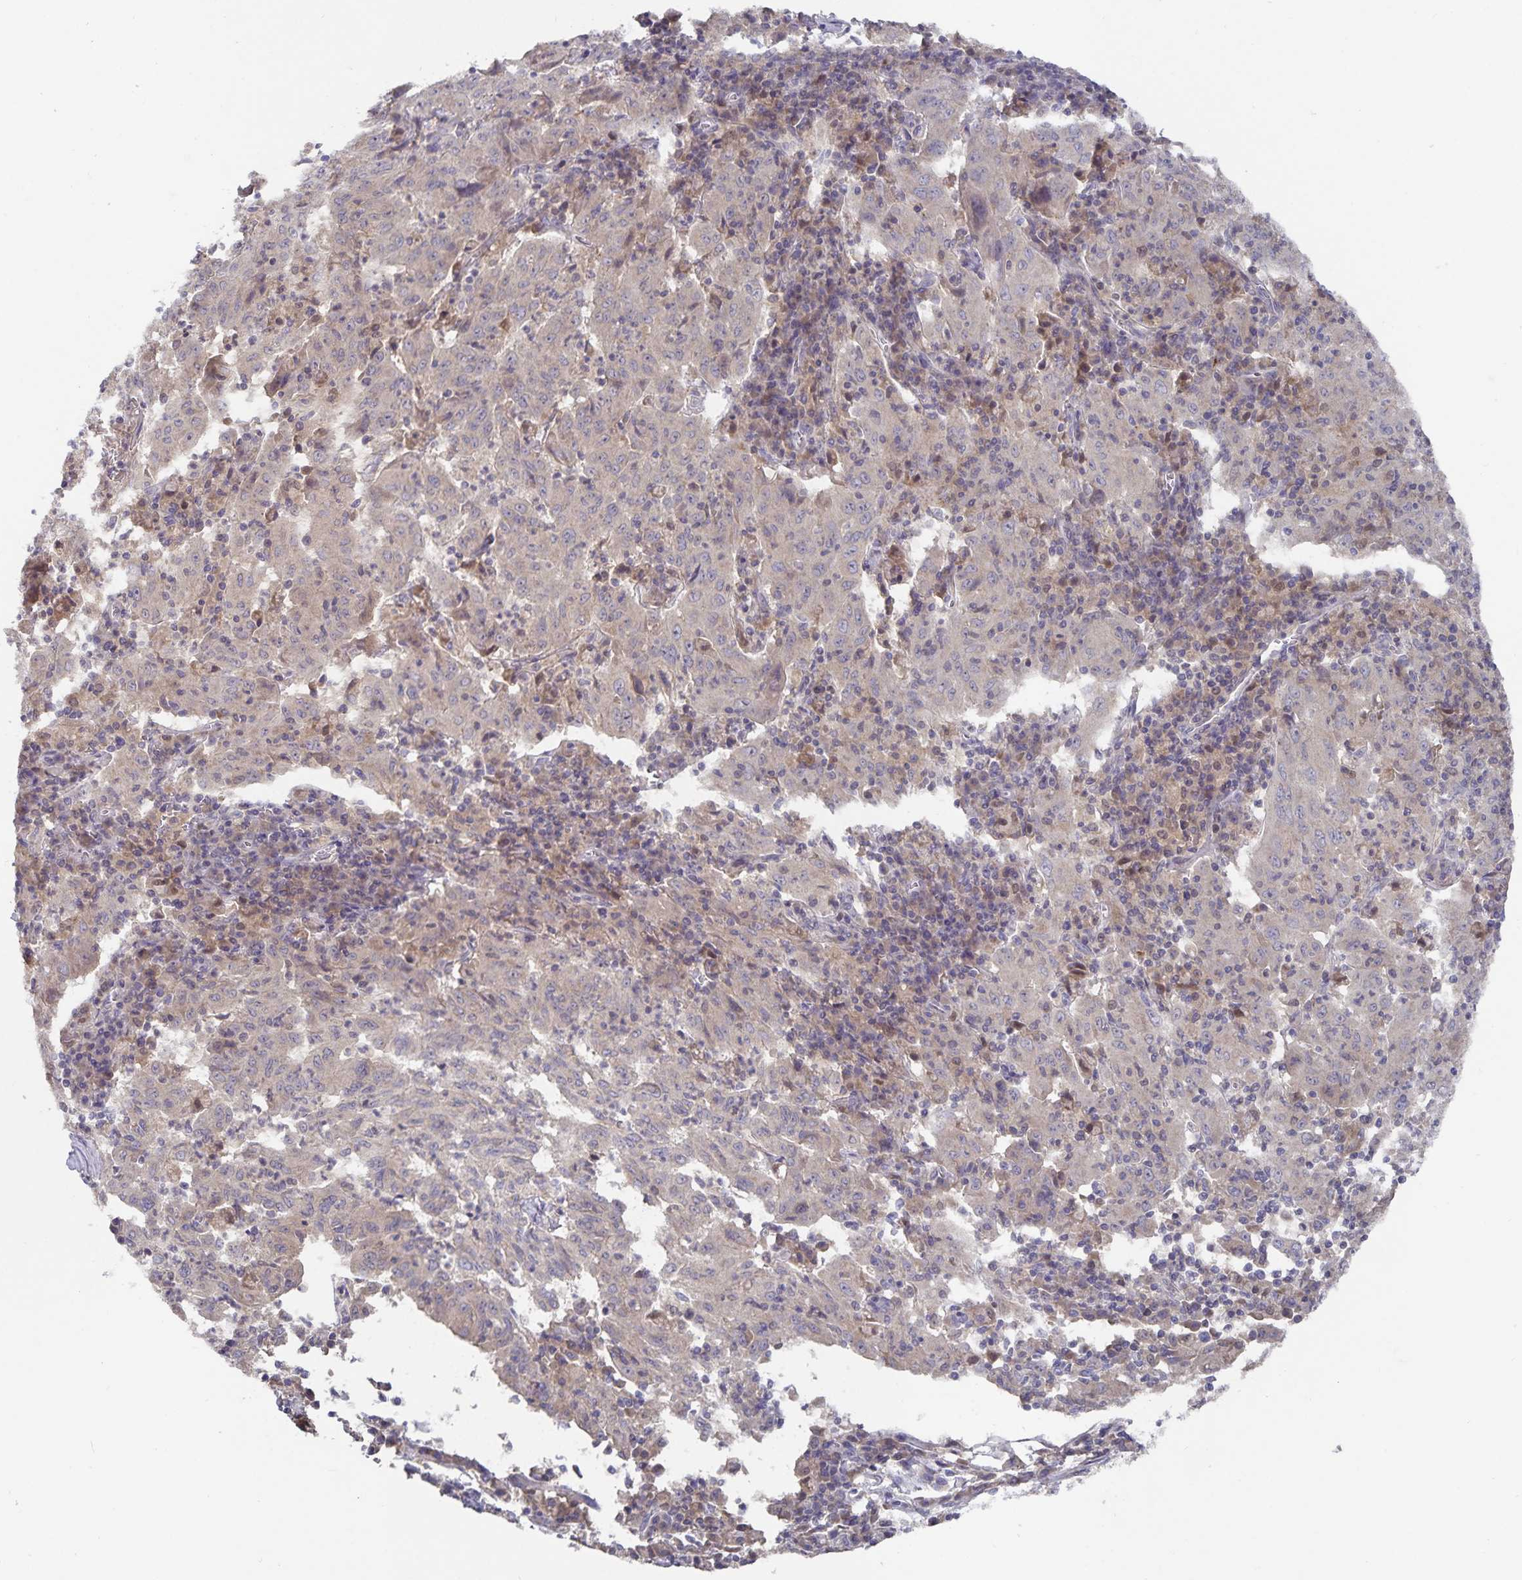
{"staining": {"intensity": "negative", "quantity": "none", "location": "none"}, "tissue": "pancreatic cancer", "cell_type": "Tumor cells", "image_type": "cancer", "snomed": [{"axis": "morphology", "description": "Adenocarcinoma, NOS"}, {"axis": "topography", "description": "Pancreas"}], "caption": "A photomicrograph of human adenocarcinoma (pancreatic) is negative for staining in tumor cells.", "gene": "HEPN1", "patient": {"sex": "male", "age": 63}}